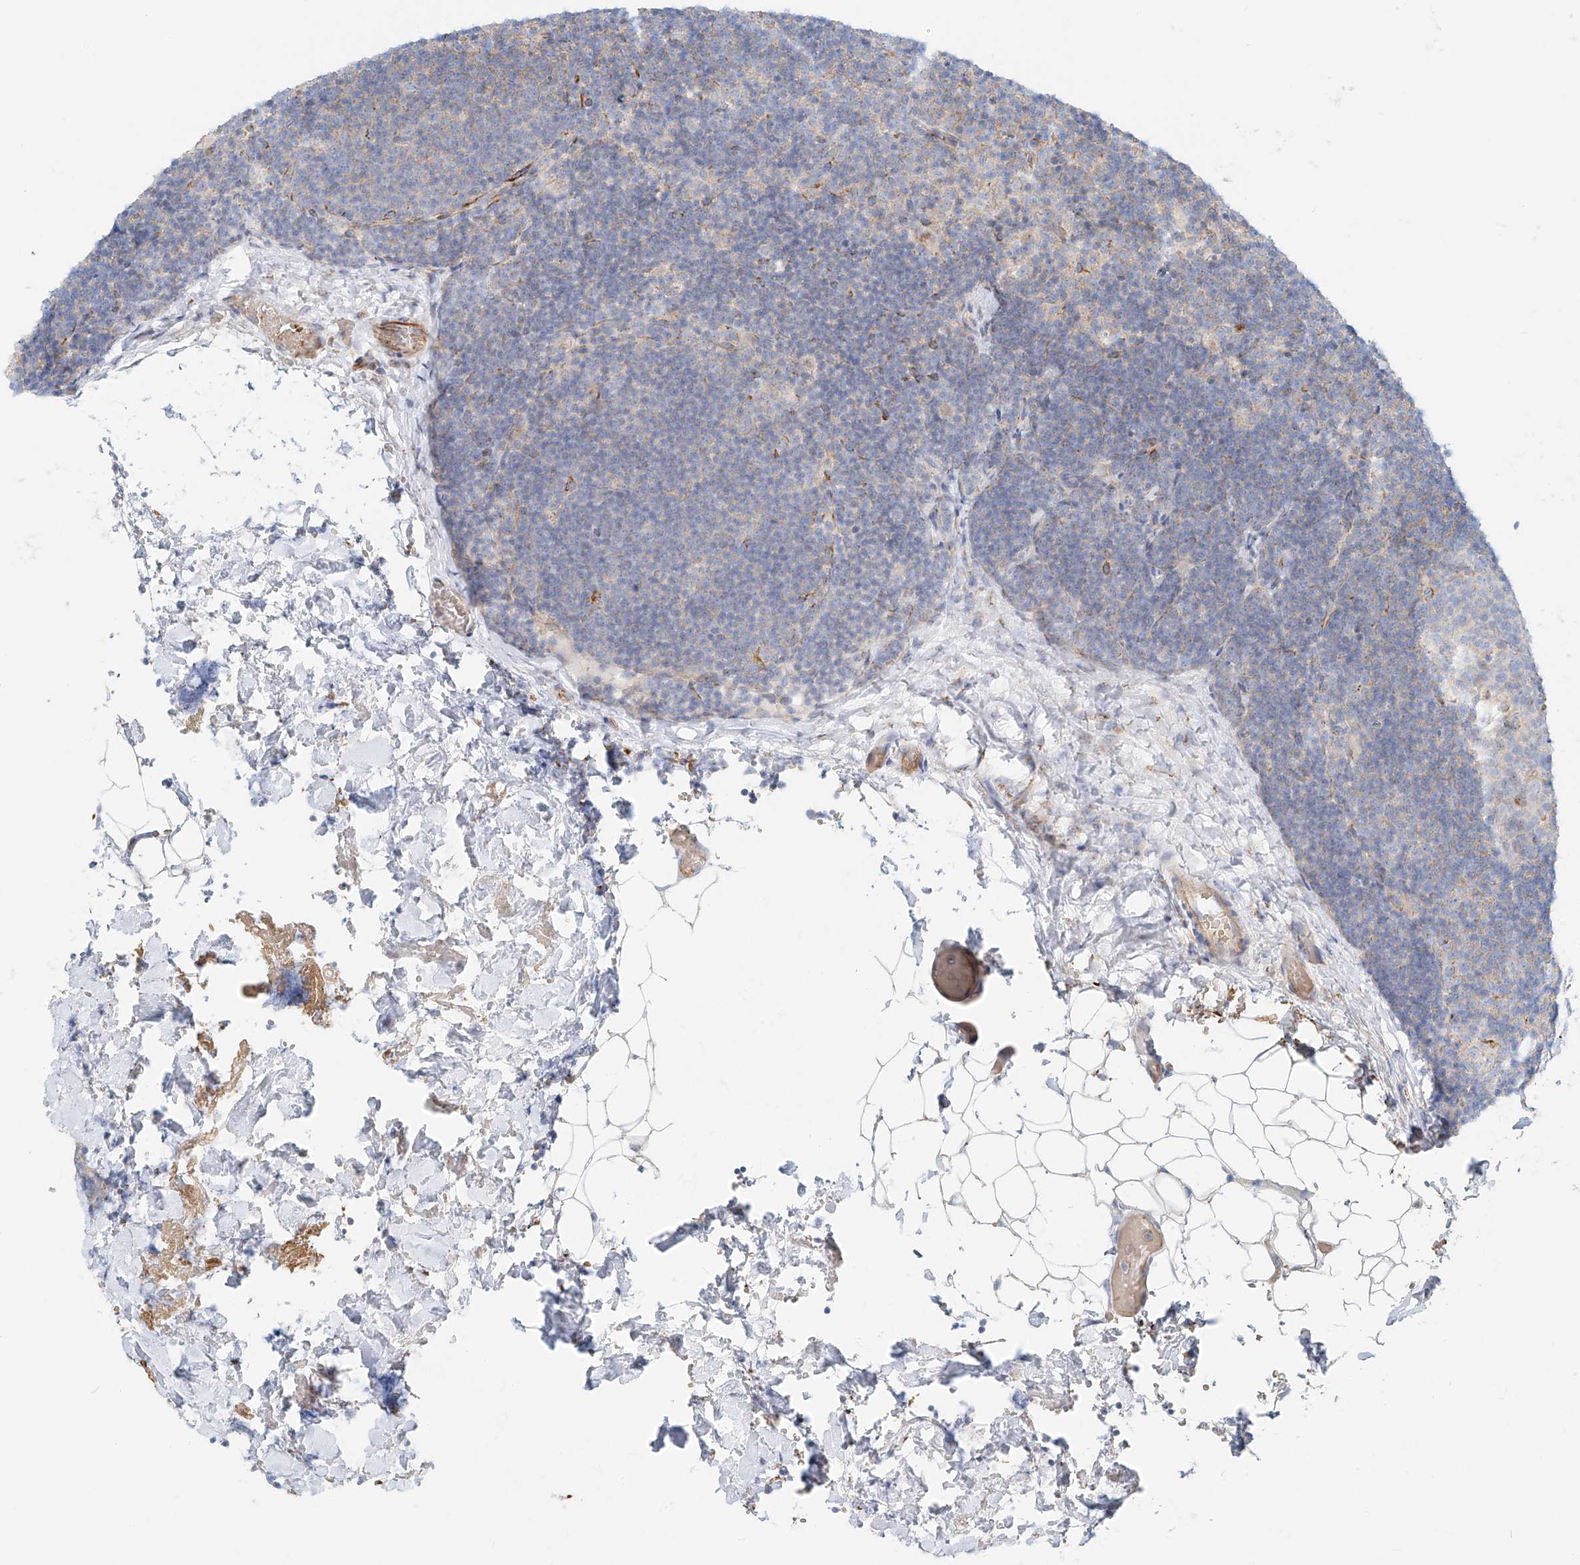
{"staining": {"intensity": "negative", "quantity": "none", "location": "none"}, "tissue": "lymph node", "cell_type": "Germinal center cells", "image_type": "normal", "snomed": [{"axis": "morphology", "description": "Normal tissue, NOS"}, {"axis": "topography", "description": "Lymph node"}], "caption": "Micrograph shows no significant protein positivity in germinal center cells of normal lymph node.", "gene": "EIPR1", "patient": {"sex": "female", "age": 22}}